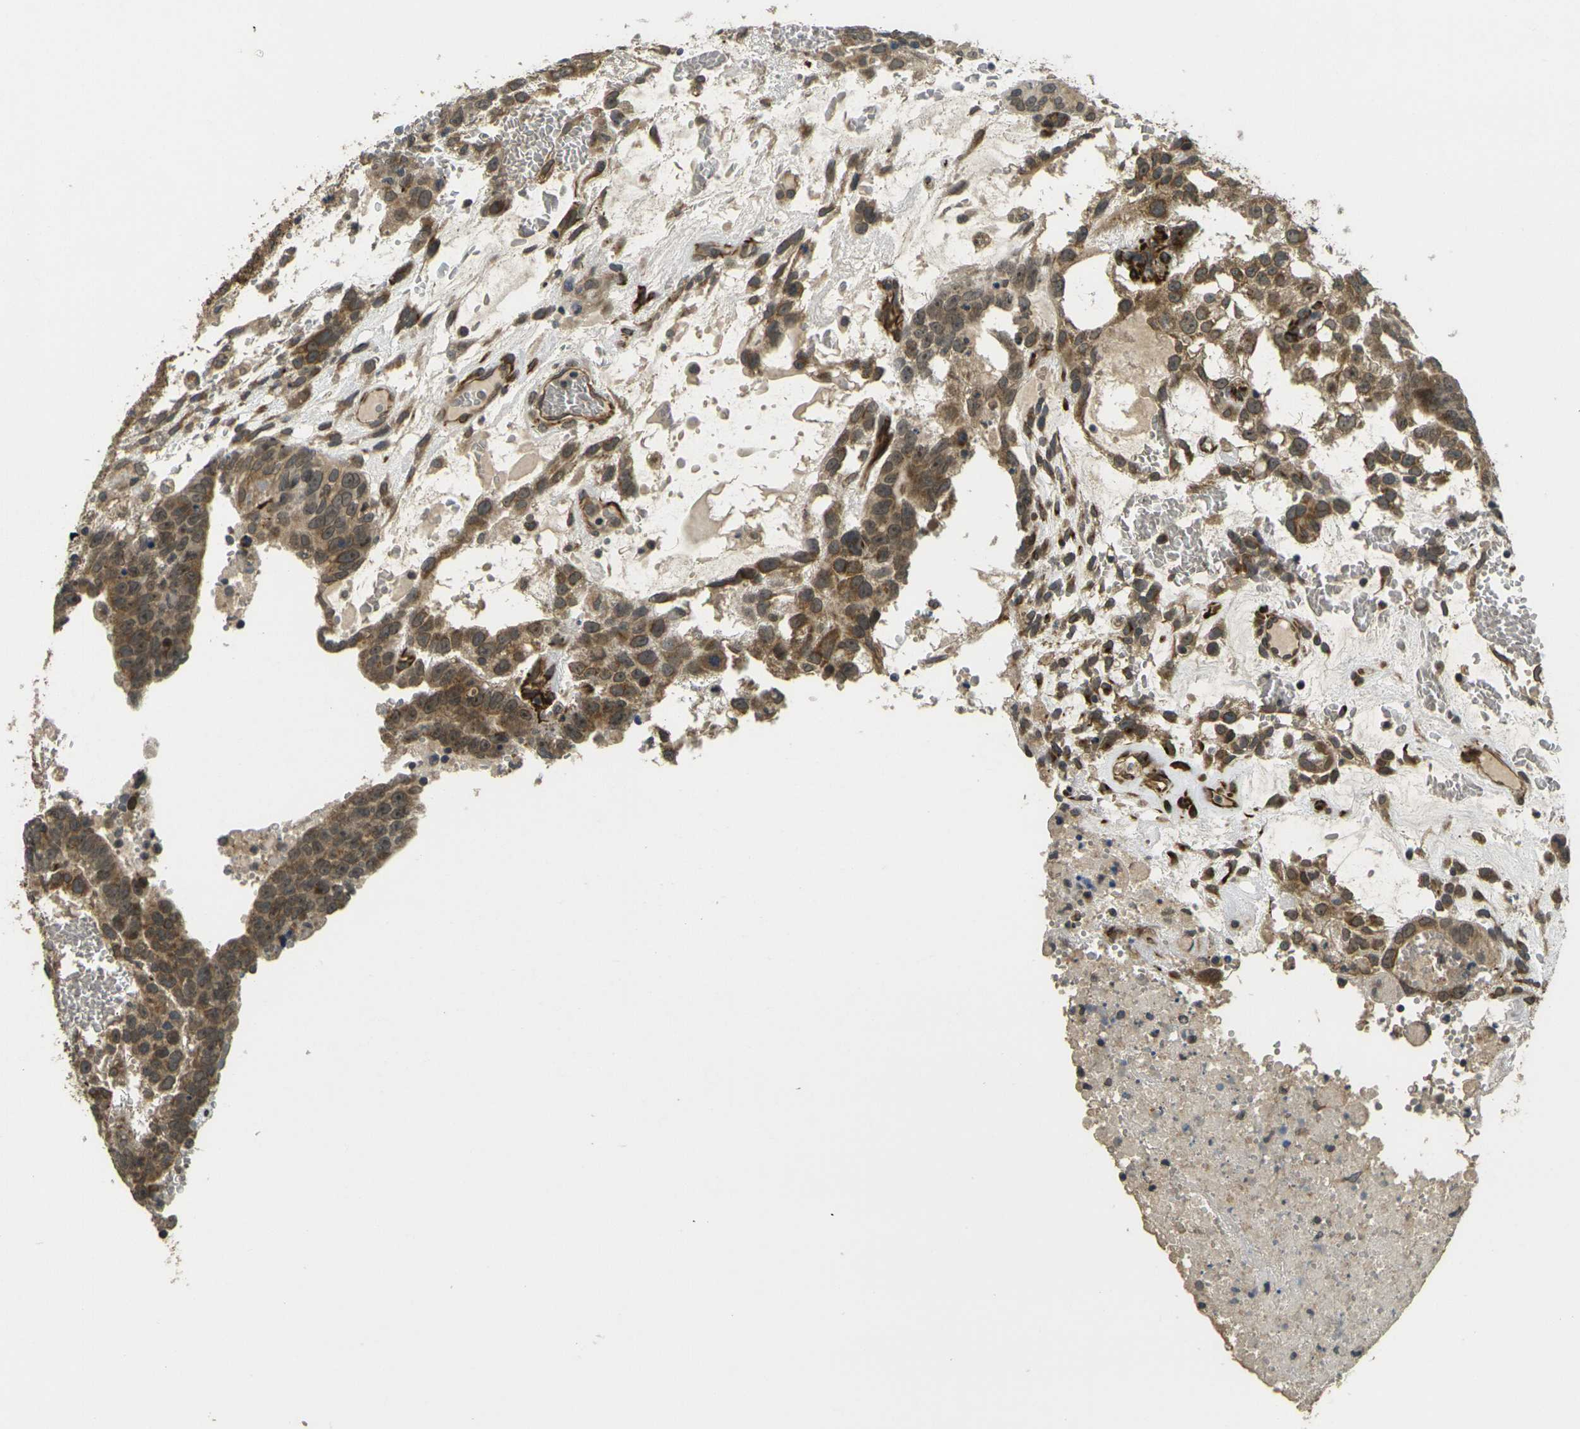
{"staining": {"intensity": "moderate", "quantity": ">75%", "location": "cytoplasmic/membranous"}, "tissue": "testis cancer", "cell_type": "Tumor cells", "image_type": "cancer", "snomed": [{"axis": "morphology", "description": "Seminoma, NOS"}, {"axis": "morphology", "description": "Carcinoma, Embryonal, NOS"}, {"axis": "topography", "description": "Testis"}], "caption": "Tumor cells demonstrate medium levels of moderate cytoplasmic/membranous positivity in approximately >75% of cells in testis cancer. (Brightfield microscopy of DAB IHC at high magnification).", "gene": "FUT11", "patient": {"sex": "male", "age": 52}}